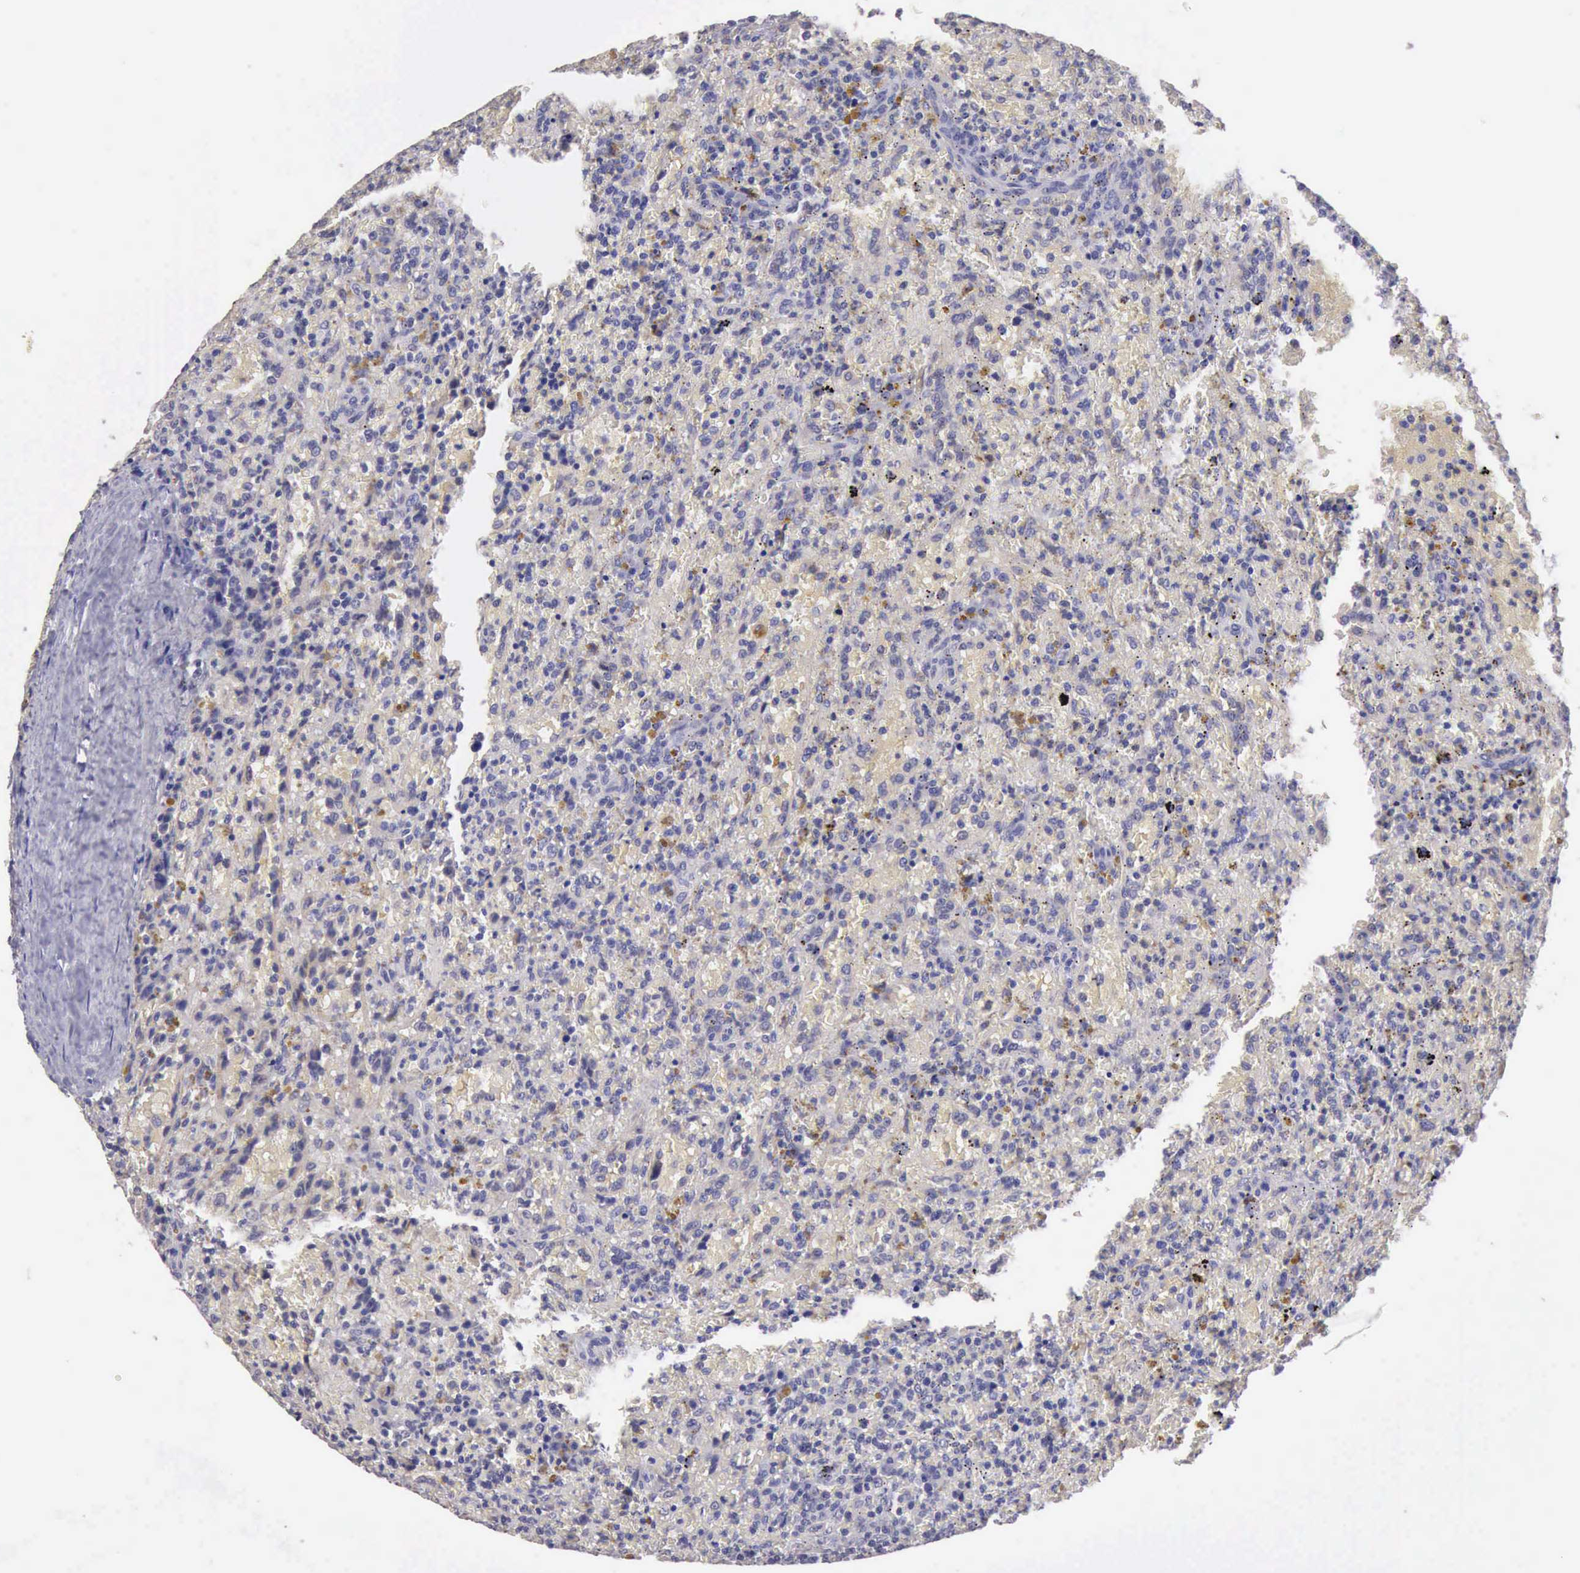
{"staining": {"intensity": "negative", "quantity": "none", "location": "none"}, "tissue": "lymphoma", "cell_type": "Tumor cells", "image_type": "cancer", "snomed": [{"axis": "morphology", "description": "Malignant lymphoma, non-Hodgkin's type, High grade"}, {"axis": "topography", "description": "Spleen"}, {"axis": "topography", "description": "Lymph node"}], "caption": "The IHC micrograph has no significant expression in tumor cells of malignant lymphoma, non-Hodgkin's type (high-grade) tissue.", "gene": "KCND1", "patient": {"sex": "female", "age": 70}}